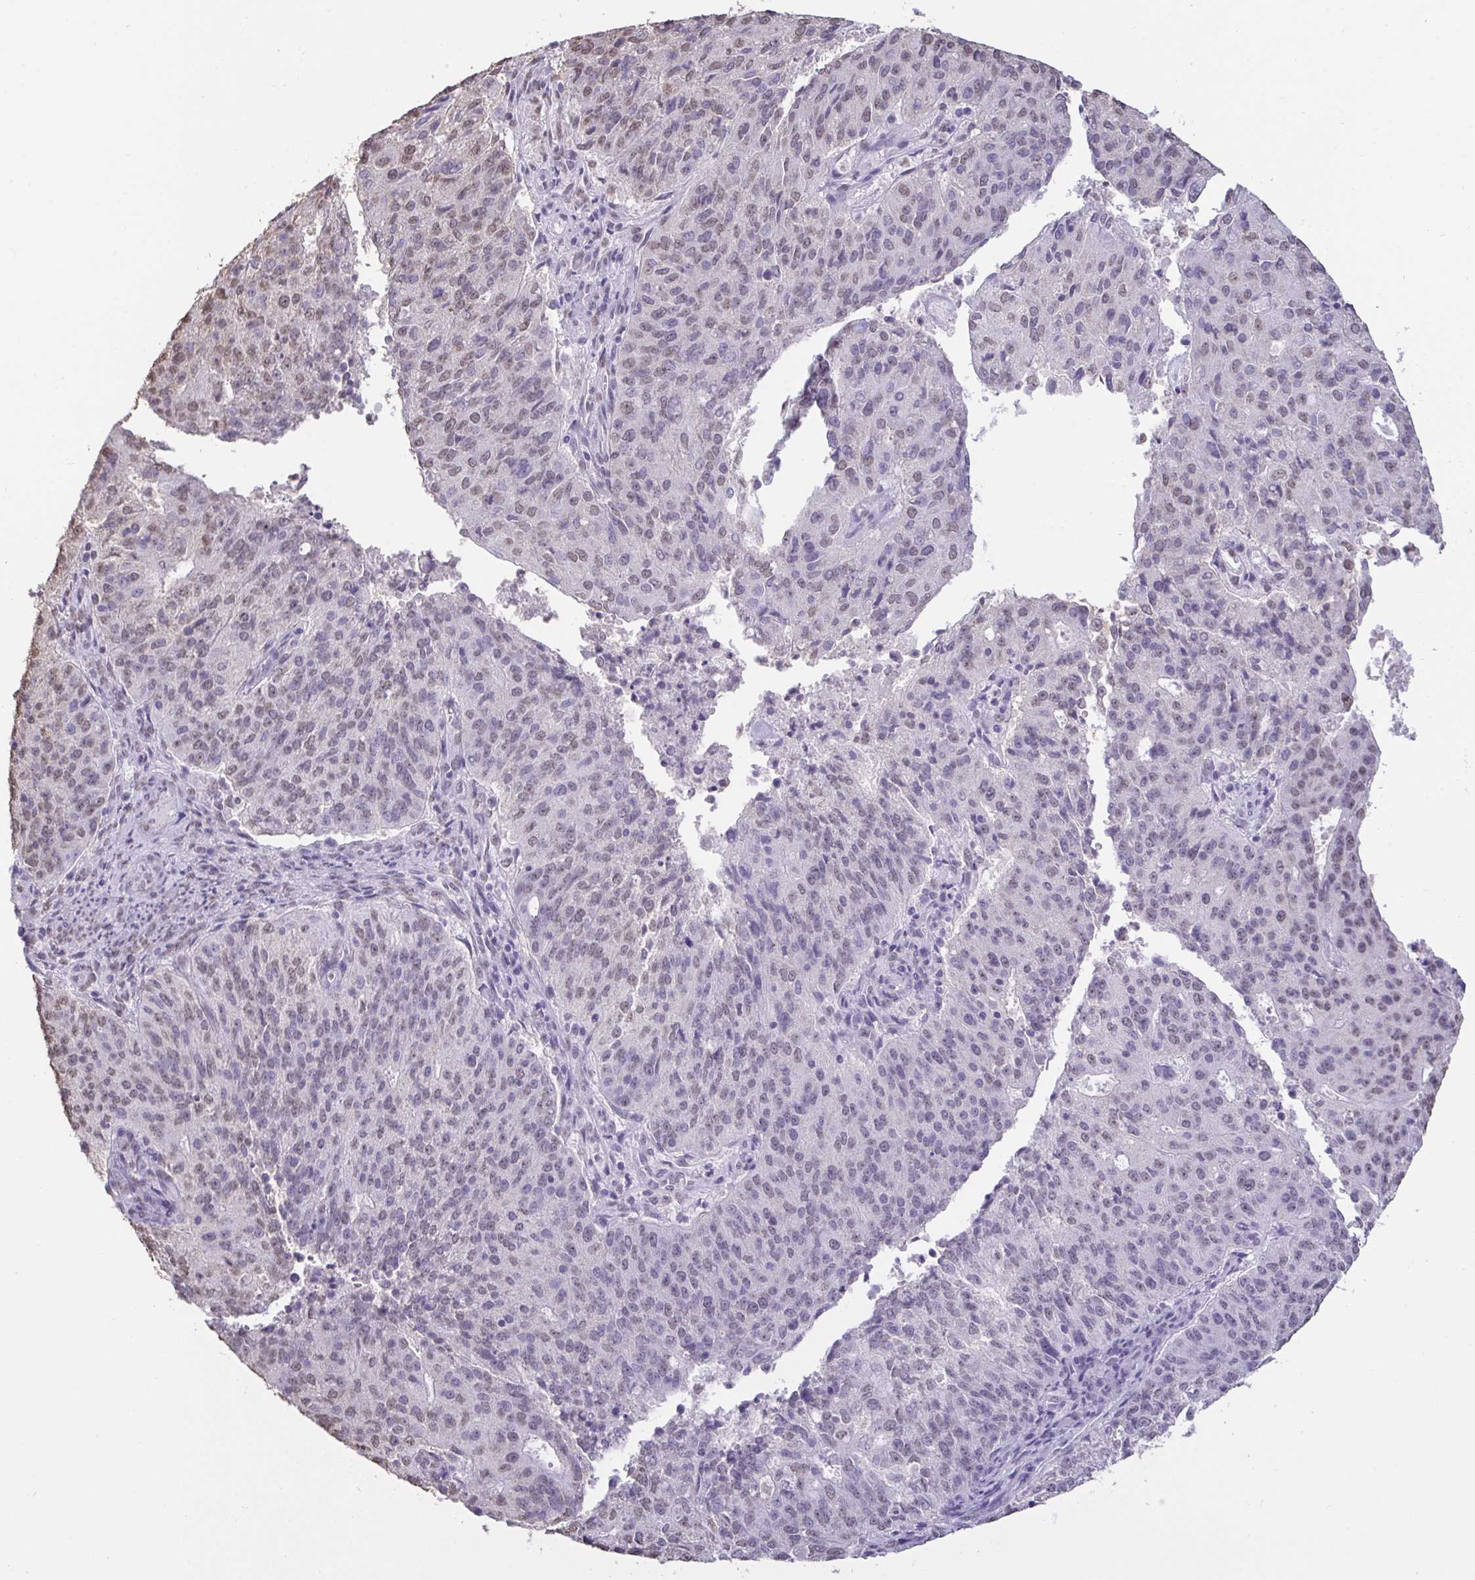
{"staining": {"intensity": "weak", "quantity": "<25%", "location": "nuclear"}, "tissue": "endometrial cancer", "cell_type": "Tumor cells", "image_type": "cancer", "snomed": [{"axis": "morphology", "description": "Adenocarcinoma, NOS"}, {"axis": "topography", "description": "Endometrium"}], "caption": "Protein analysis of endometrial adenocarcinoma reveals no significant expression in tumor cells.", "gene": "SEMA6B", "patient": {"sex": "female", "age": 82}}